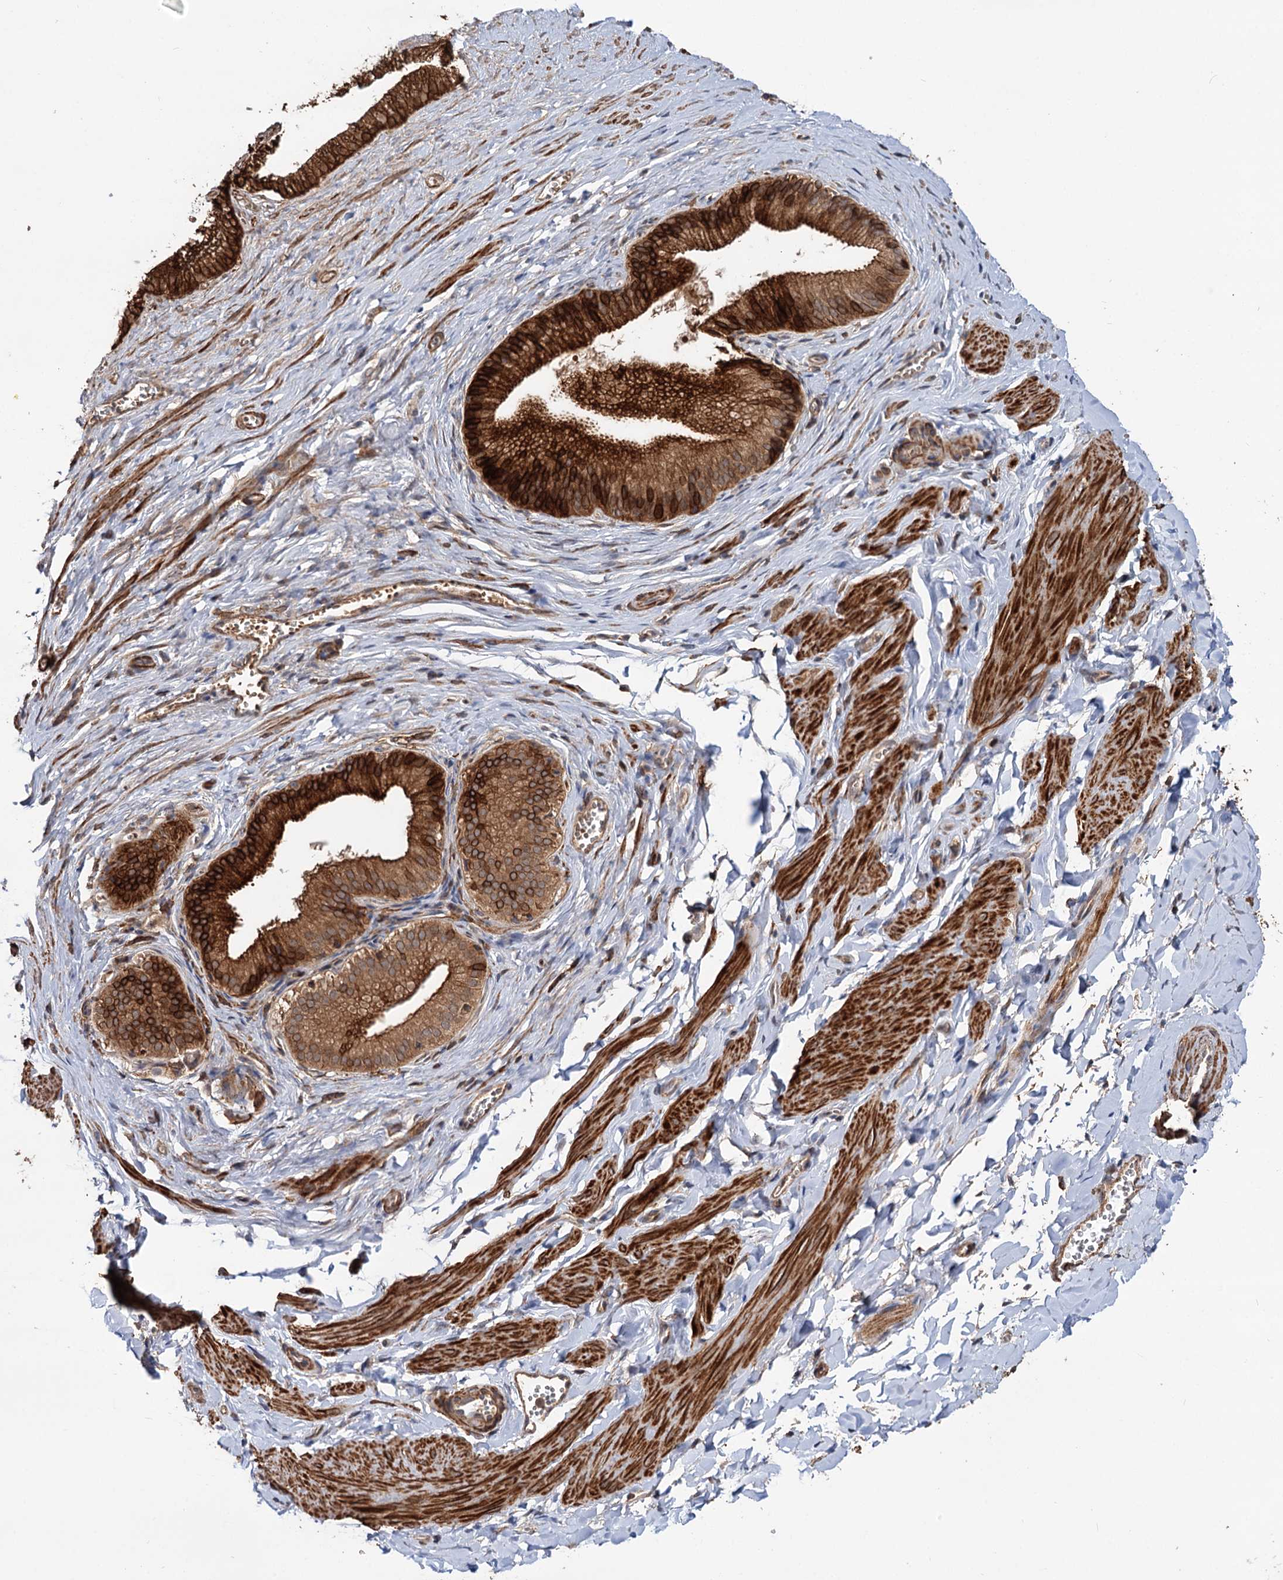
{"staining": {"intensity": "weak", "quantity": "<25%", "location": "cytoplasmic/membranous"}, "tissue": "adipose tissue", "cell_type": "Adipocytes", "image_type": "normal", "snomed": [{"axis": "morphology", "description": "Normal tissue, NOS"}, {"axis": "topography", "description": "Gallbladder"}, {"axis": "topography", "description": "Peripheral nerve tissue"}], "caption": "There is no significant staining in adipocytes of adipose tissue. The staining is performed using DAB (3,3'-diaminobenzidine) brown chromogen with nuclei counter-stained in using hematoxylin.", "gene": "GRIP1", "patient": {"sex": "male", "age": 38}}